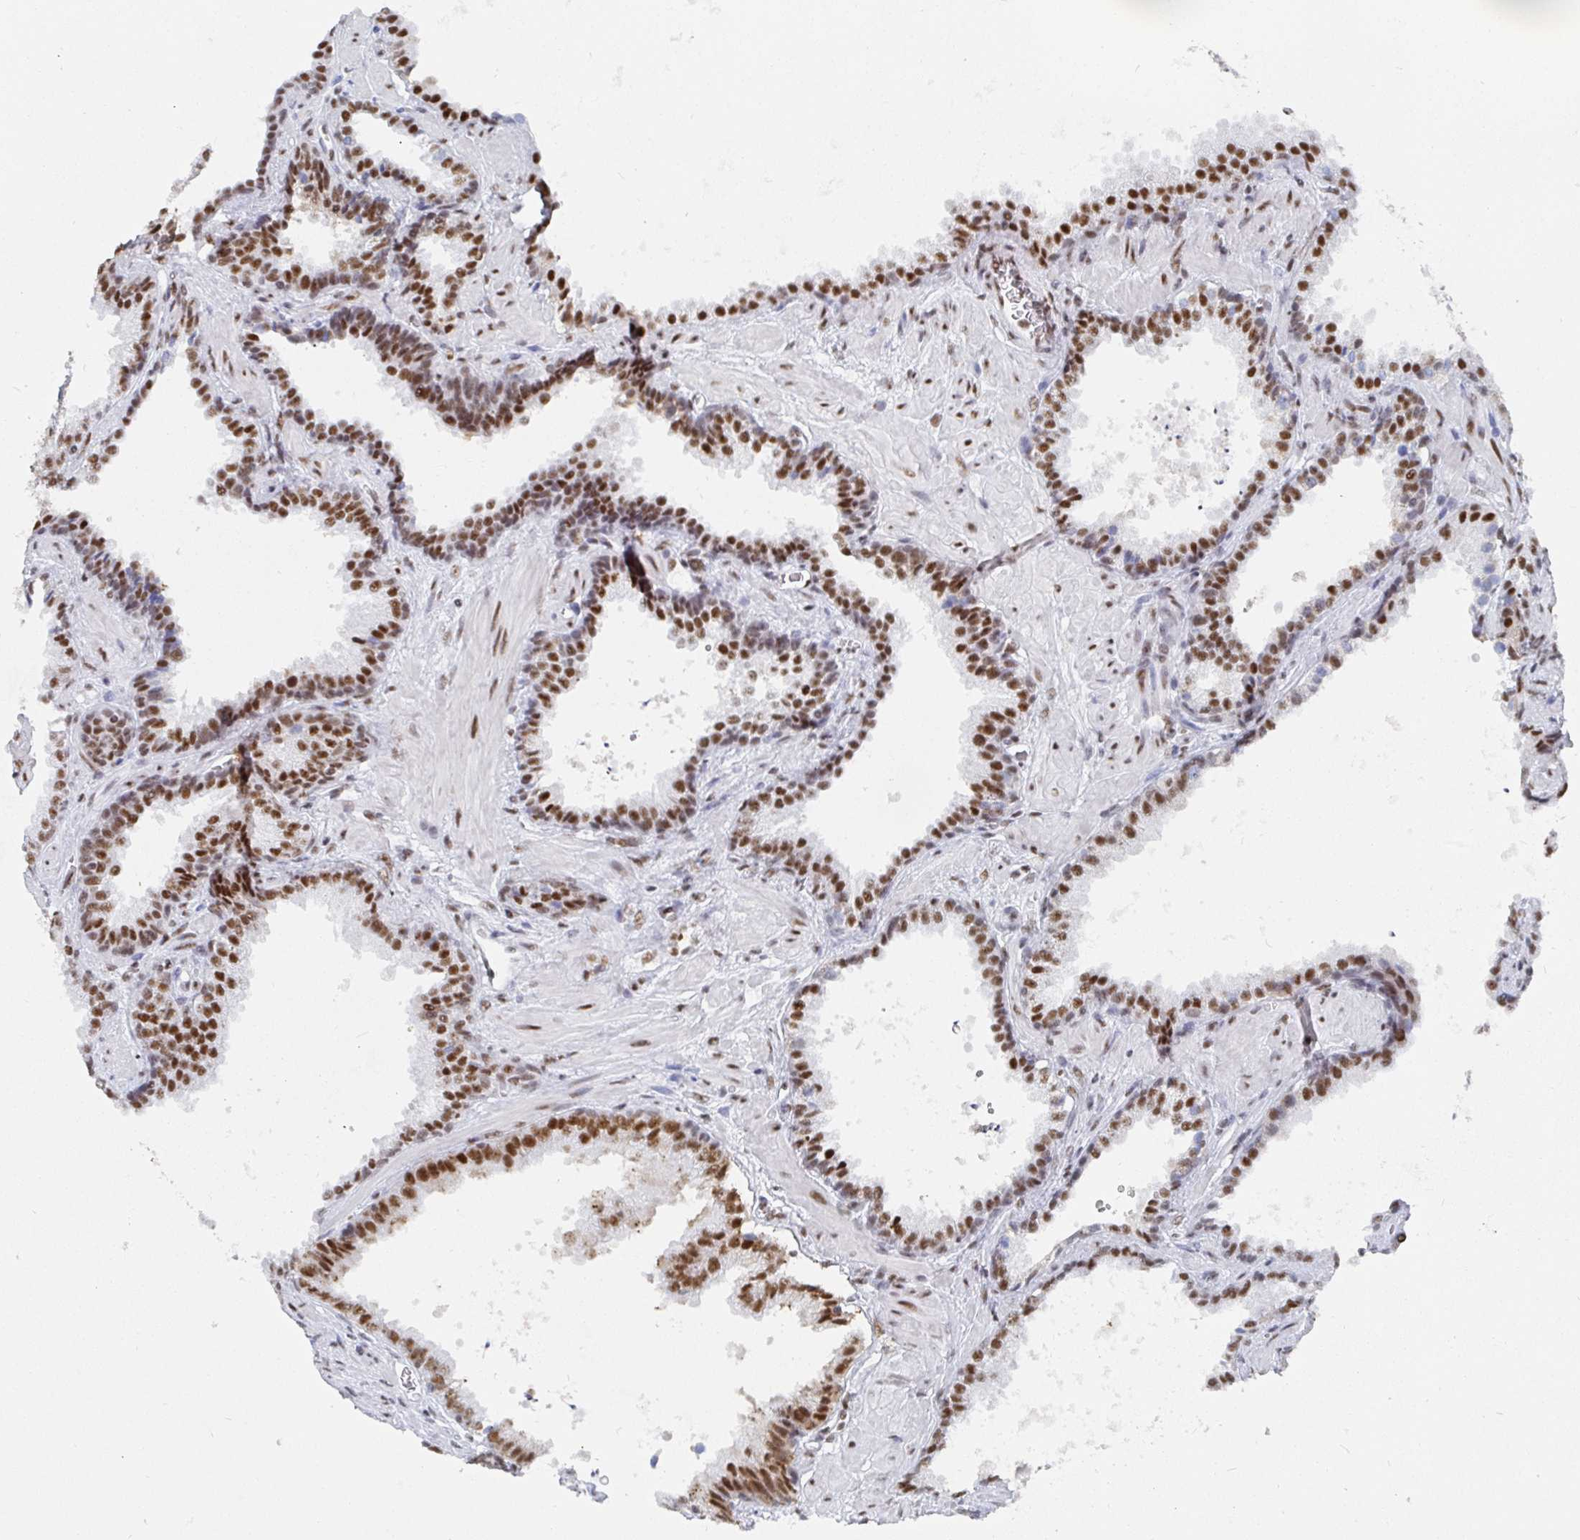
{"staining": {"intensity": "moderate", "quantity": ">75%", "location": "nuclear"}, "tissue": "prostate cancer", "cell_type": "Tumor cells", "image_type": "cancer", "snomed": [{"axis": "morphology", "description": "Adenocarcinoma, Low grade"}, {"axis": "topography", "description": "Prostate"}], "caption": "Prostate adenocarcinoma (low-grade) stained for a protein (brown) shows moderate nuclear positive staining in about >75% of tumor cells.", "gene": "EWSR1", "patient": {"sex": "male", "age": 67}}